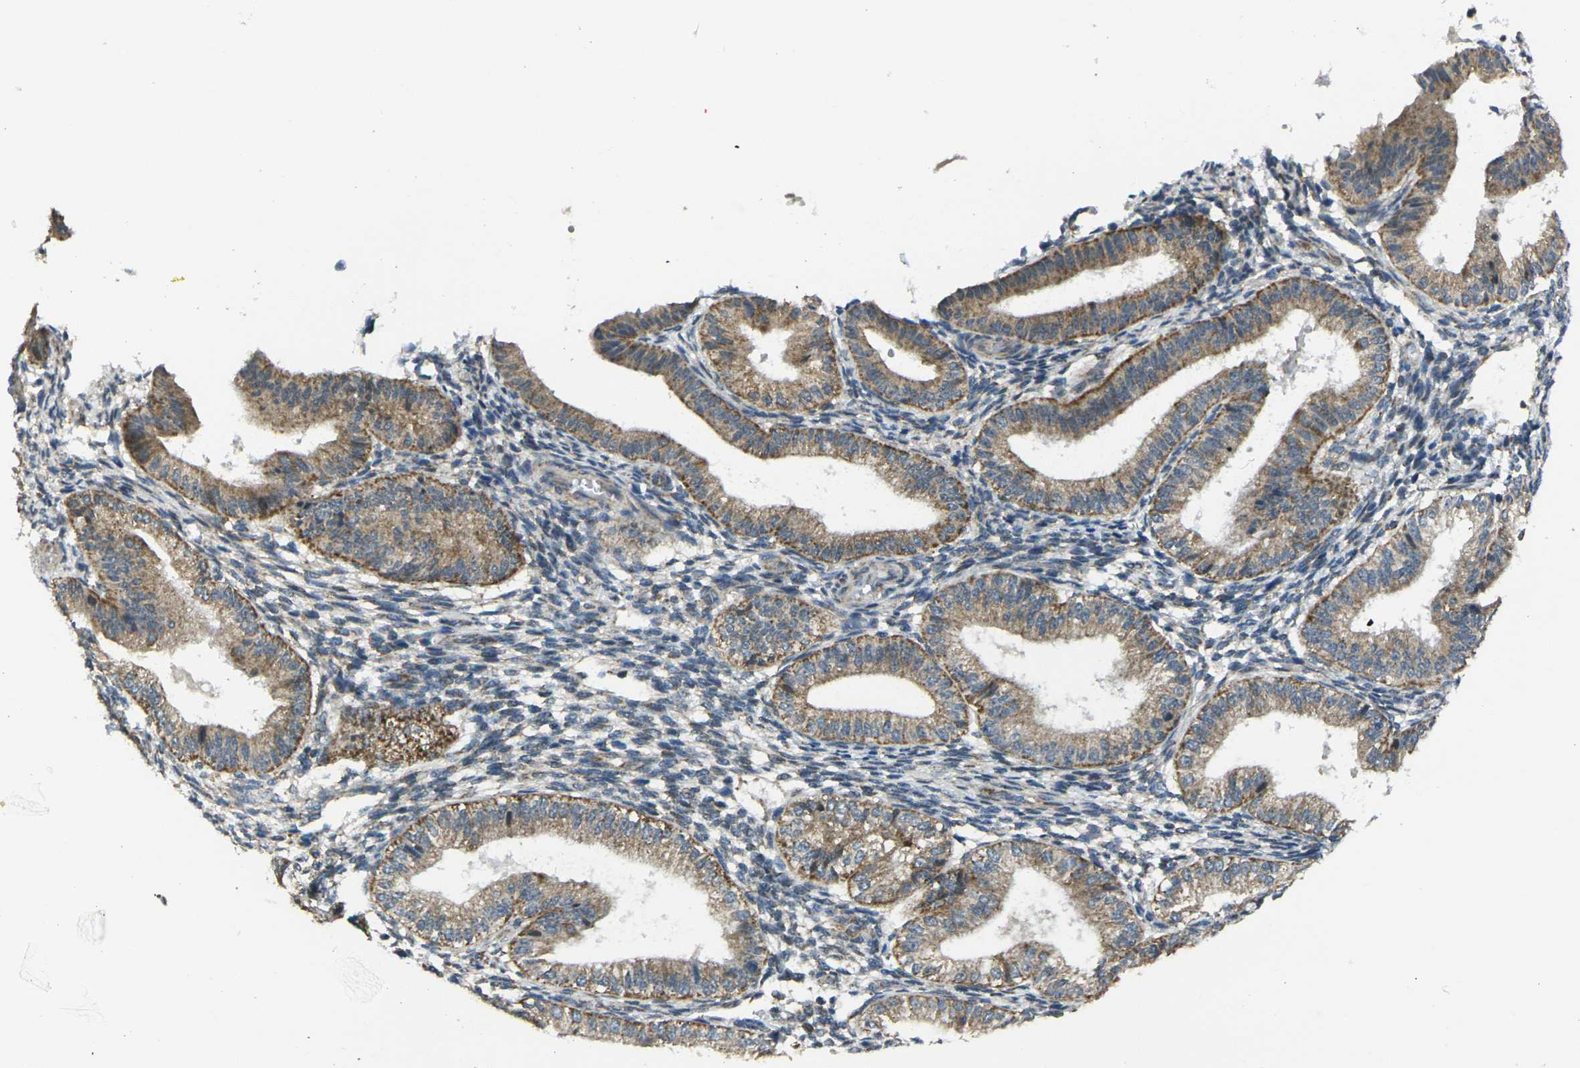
{"staining": {"intensity": "weak", "quantity": "<25%", "location": "cytoplasmic/membranous"}, "tissue": "endometrium", "cell_type": "Cells in endometrial stroma", "image_type": "normal", "snomed": [{"axis": "morphology", "description": "Normal tissue, NOS"}, {"axis": "topography", "description": "Endometrium"}], "caption": "This is an IHC micrograph of normal human endometrium. There is no staining in cells in endometrial stroma.", "gene": "TMEM120B", "patient": {"sex": "female", "age": 39}}